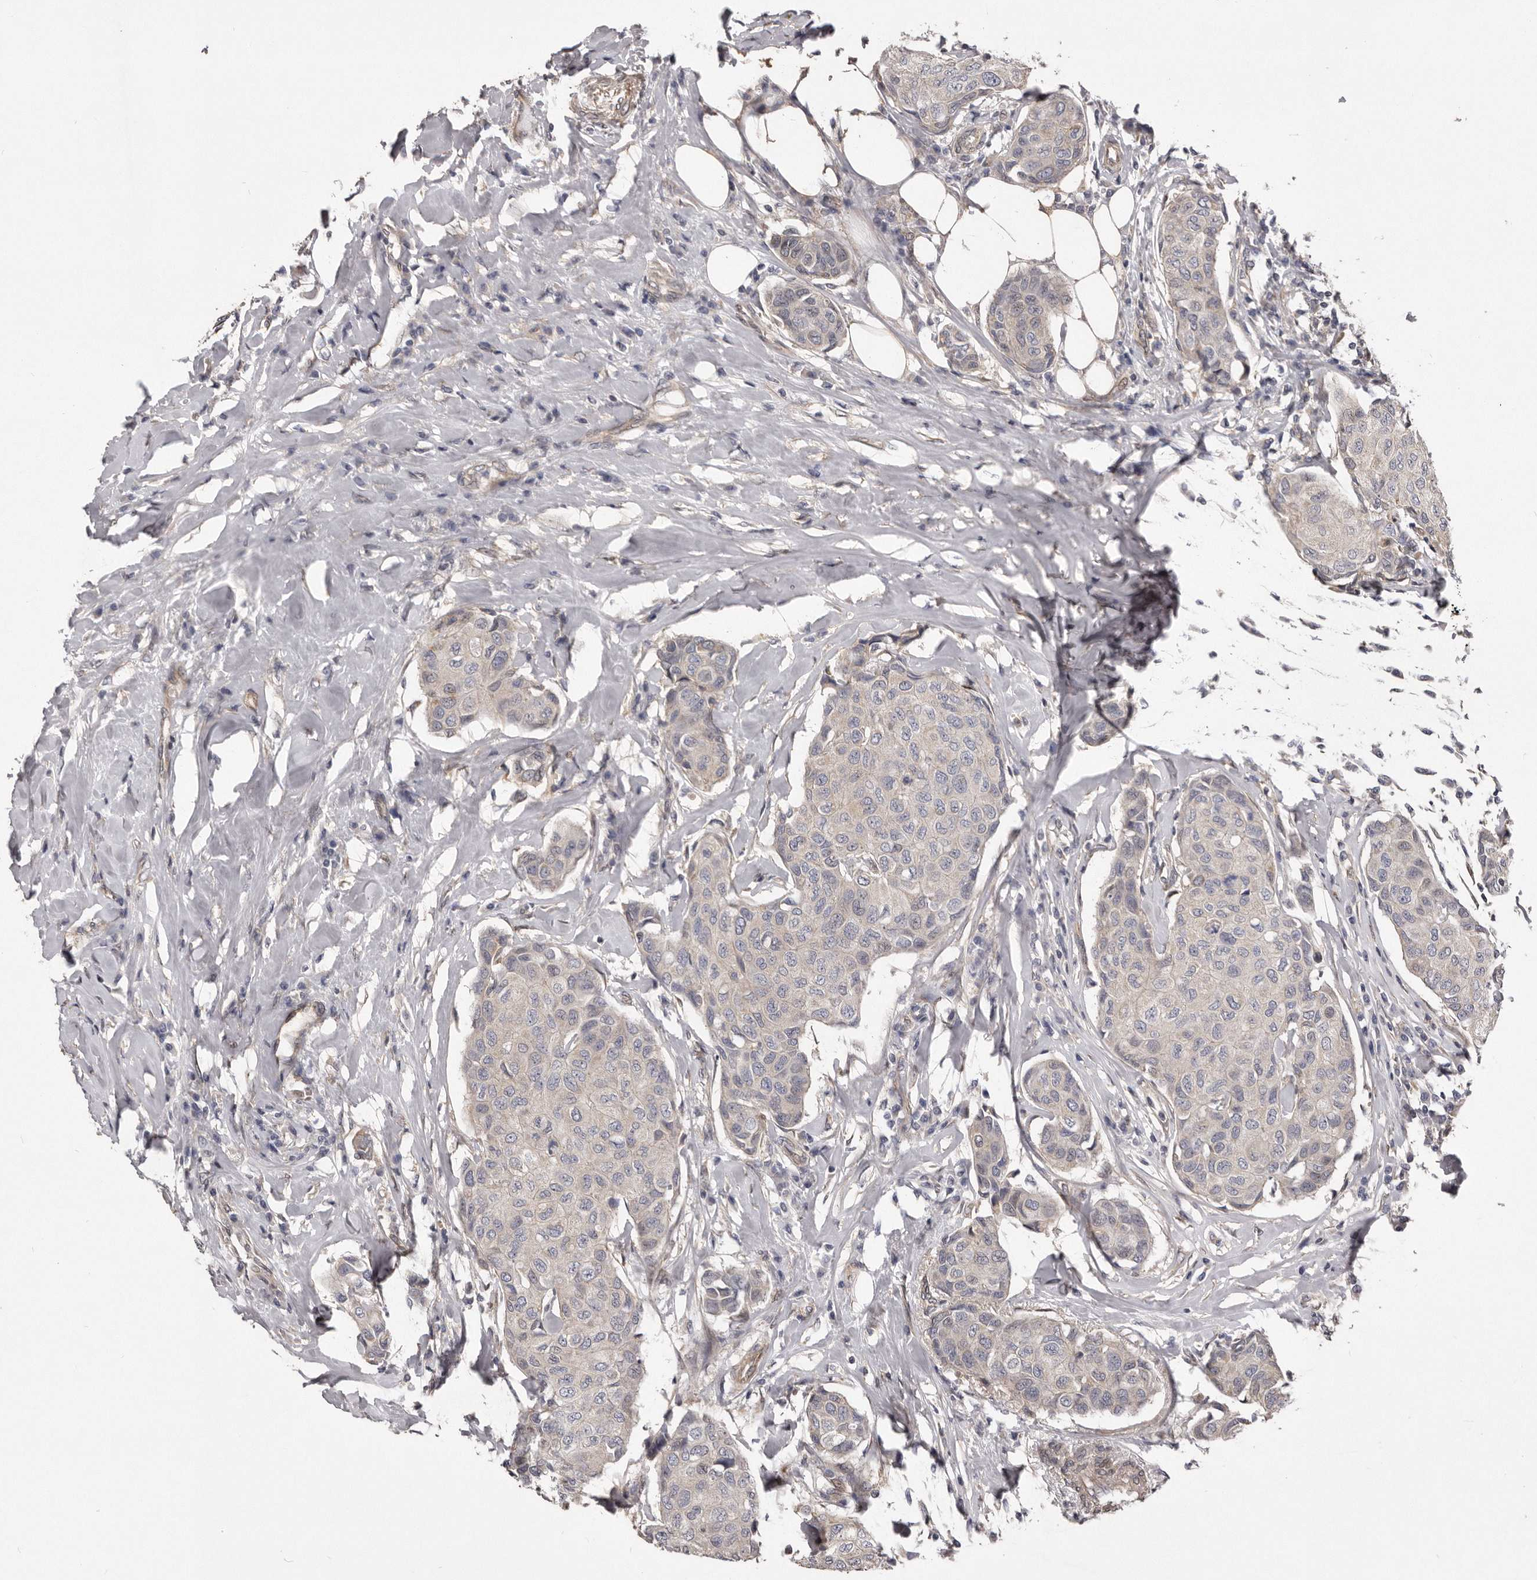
{"staining": {"intensity": "negative", "quantity": "none", "location": "none"}, "tissue": "breast cancer", "cell_type": "Tumor cells", "image_type": "cancer", "snomed": [{"axis": "morphology", "description": "Duct carcinoma"}, {"axis": "topography", "description": "Breast"}], "caption": "This is an IHC photomicrograph of breast invasive ductal carcinoma. There is no expression in tumor cells.", "gene": "ARMCX1", "patient": {"sex": "female", "age": 80}}